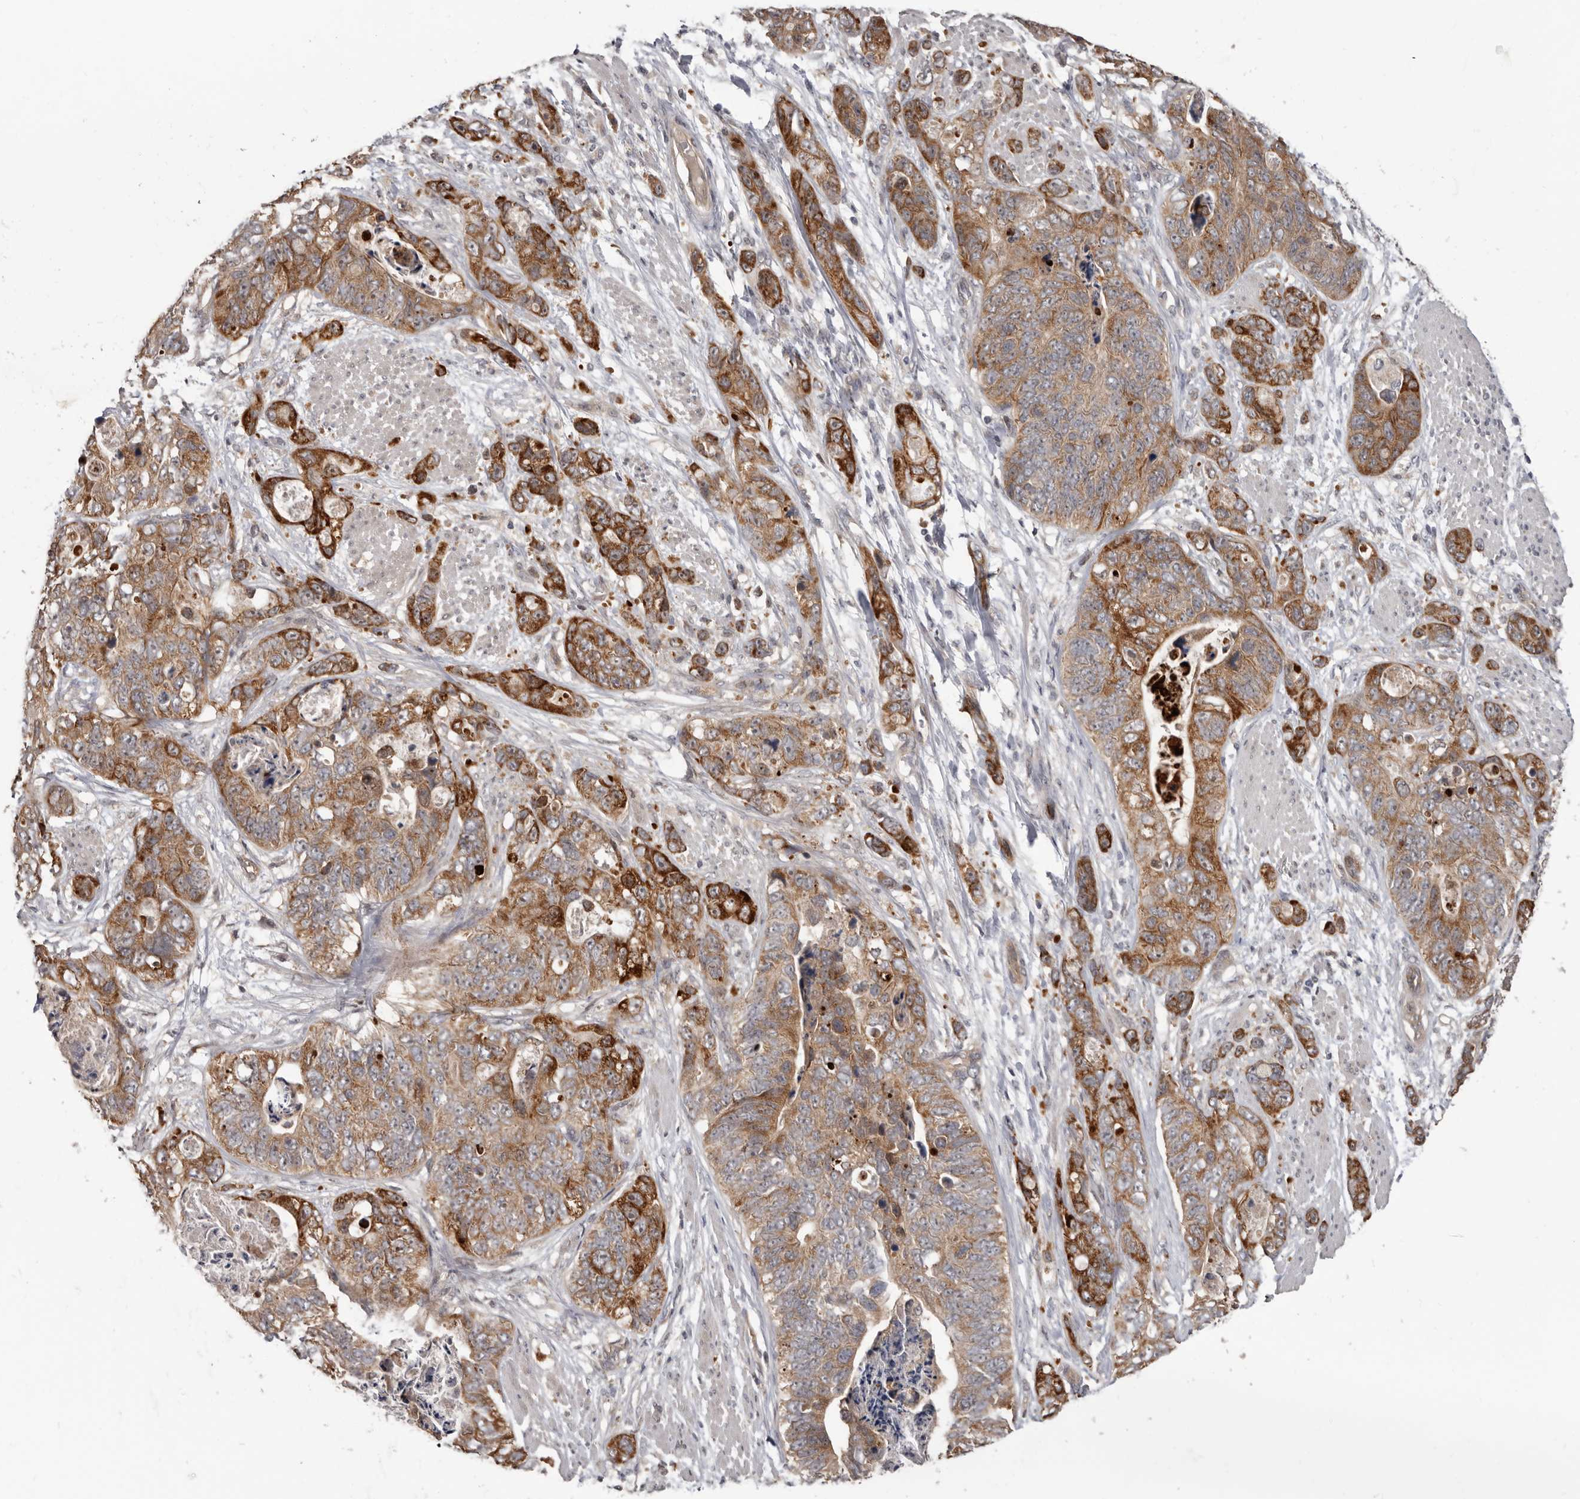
{"staining": {"intensity": "moderate", "quantity": ">75%", "location": "cytoplasmic/membranous"}, "tissue": "stomach cancer", "cell_type": "Tumor cells", "image_type": "cancer", "snomed": [{"axis": "morphology", "description": "Adenocarcinoma, NOS"}, {"axis": "topography", "description": "Stomach"}], "caption": "There is medium levels of moderate cytoplasmic/membranous staining in tumor cells of stomach cancer (adenocarcinoma), as demonstrated by immunohistochemical staining (brown color).", "gene": "BAD", "patient": {"sex": "female", "age": 89}}